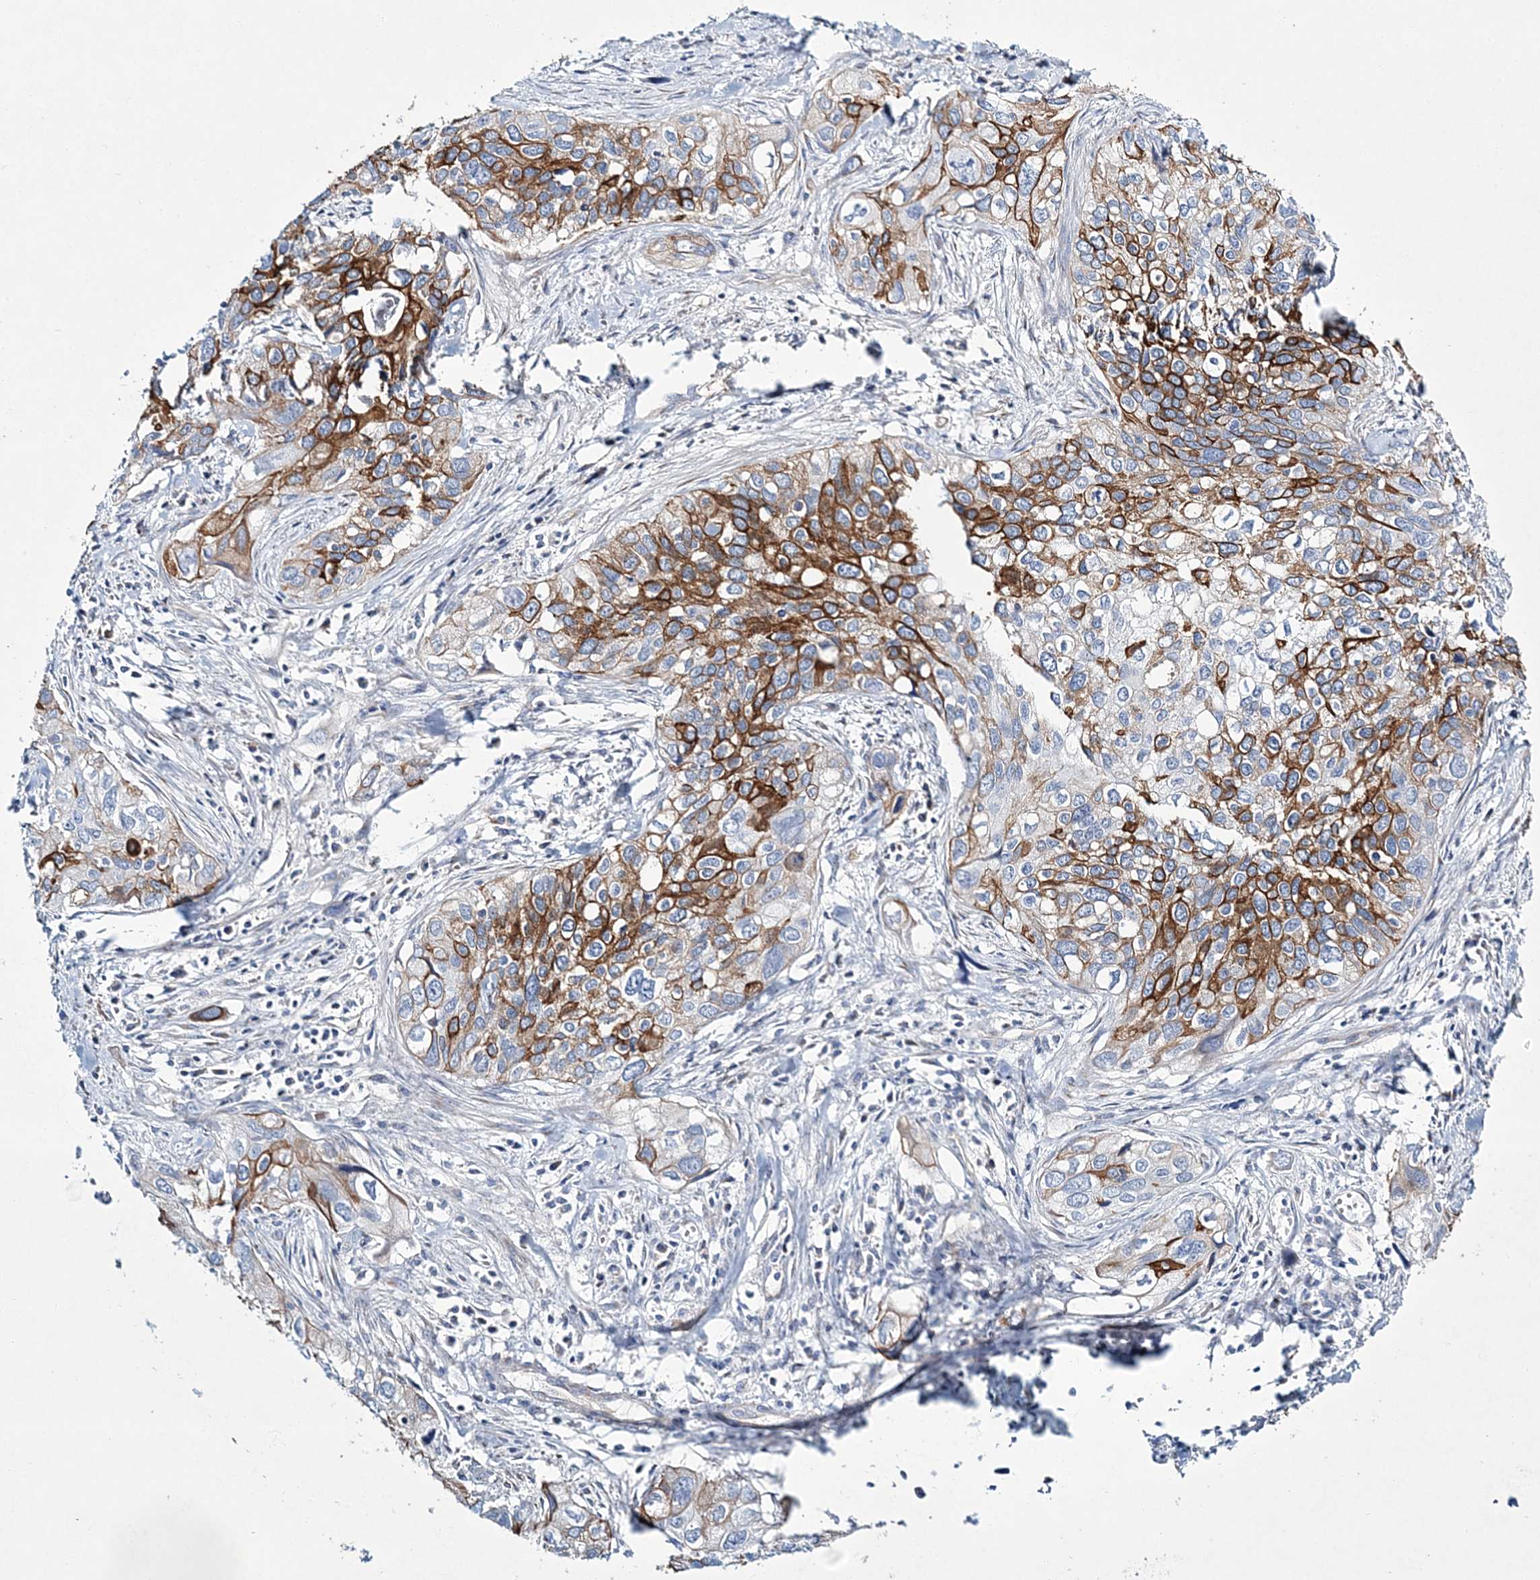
{"staining": {"intensity": "strong", "quantity": ">75%", "location": "cytoplasmic/membranous"}, "tissue": "cervical cancer", "cell_type": "Tumor cells", "image_type": "cancer", "snomed": [{"axis": "morphology", "description": "Squamous cell carcinoma, NOS"}, {"axis": "topography", "description": "Cervix"}], "caption": "A brown stain highlights strong cytoplasmic/membranous staining of a protein in squamous cell carcinoma (cervical) tumor cells.", "gene": "ADGRL1", "patient": {"sex": "female", "age": 55}}